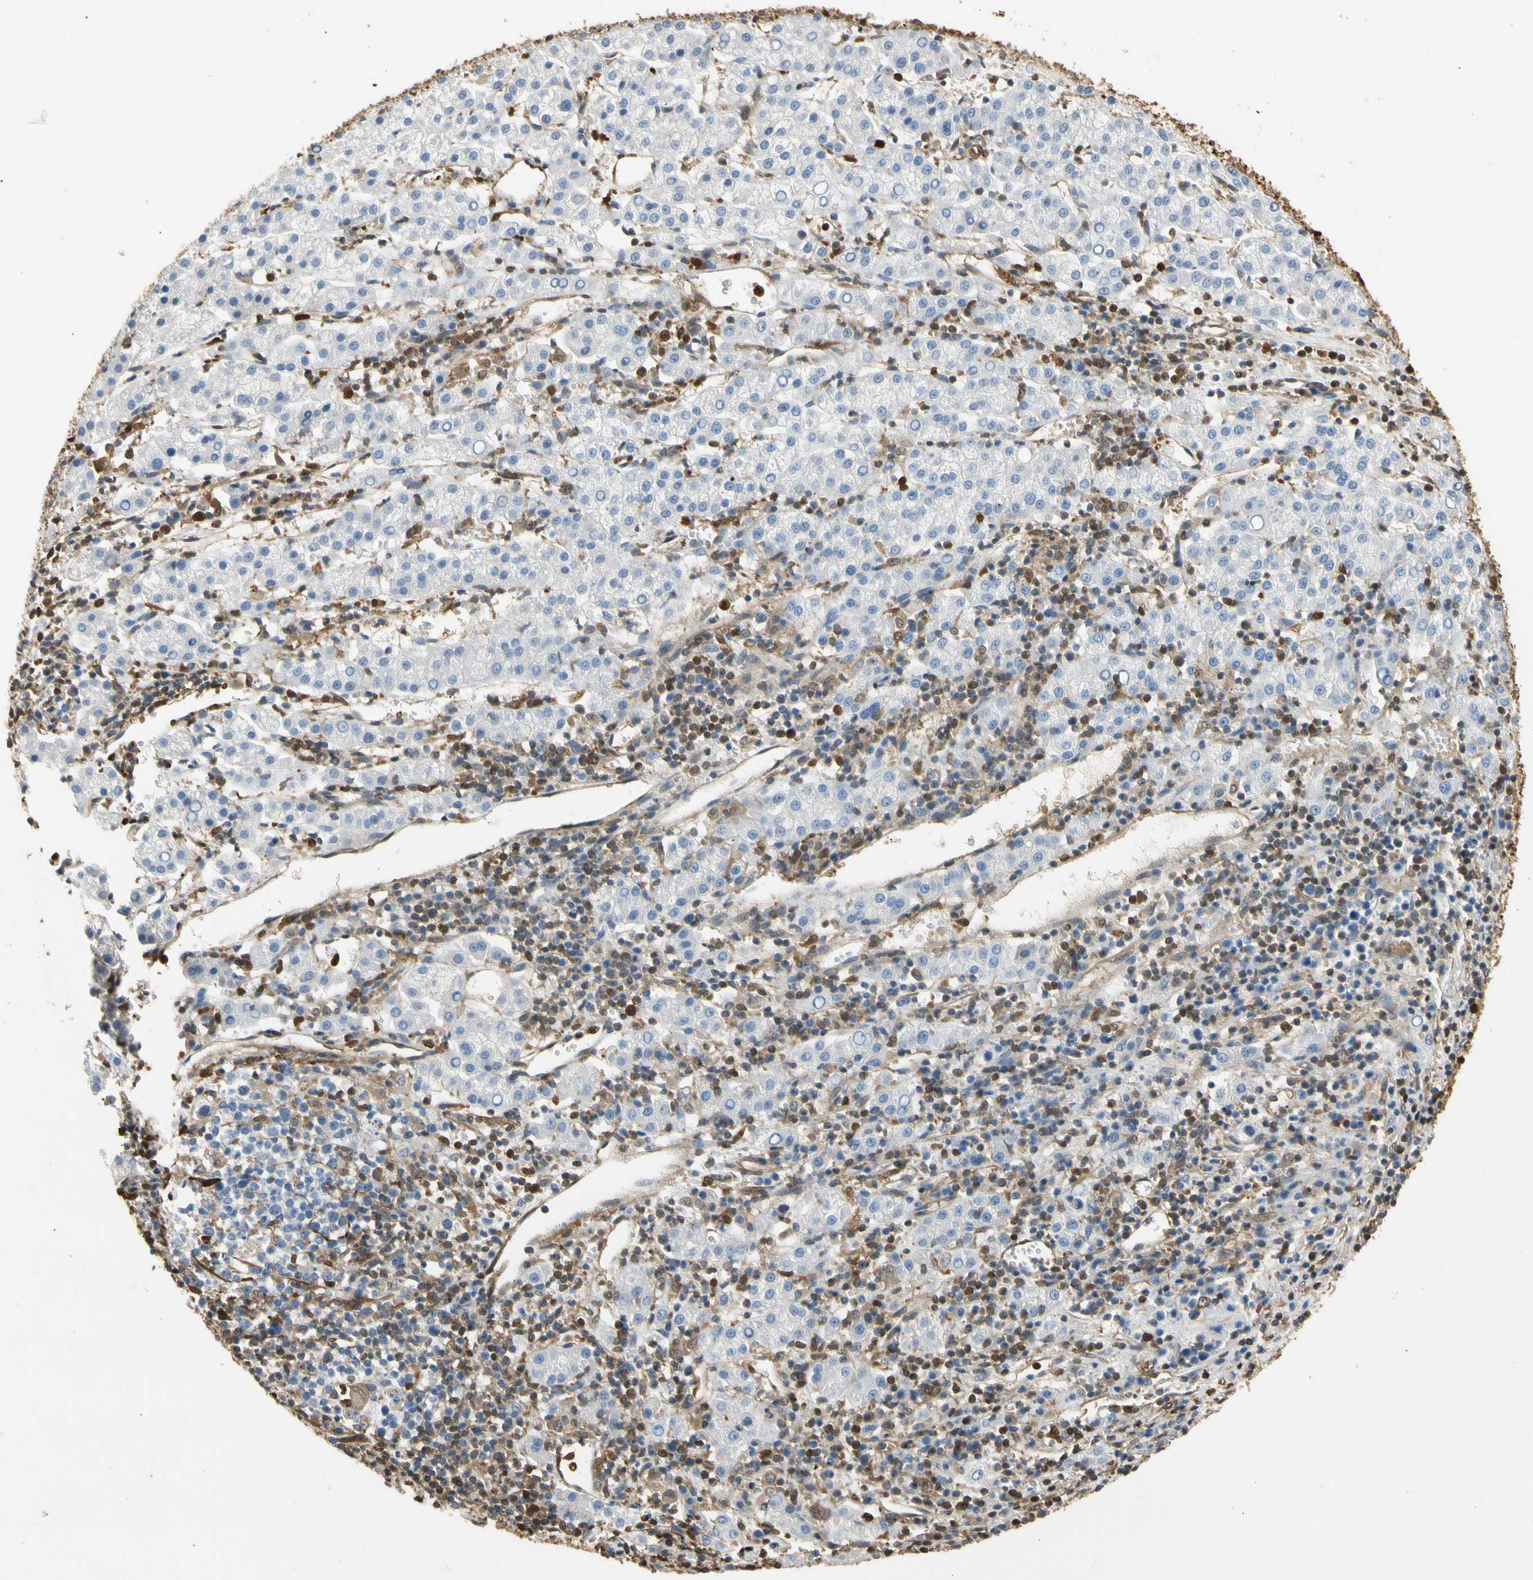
{"staining": {"intensity": "negative", "quantity": "none", "location": "none"}, "tissue": "liver cancer", "cell_type": "Tumor cells", "image_type": "cancer", "snomed": [{"axis": "morphology", "description": "Carcinoma, Hepatocellular, NOS"}, {"axis": "topography", "description": "Liver"}], "caption": "This is a photomicrograph of IHC staining of liver cancer (hepatocellular carcinoma), which shows no staining in tumor cells.", "gene": "S100A6", "patient": {"sex": "female", "age": 58}}